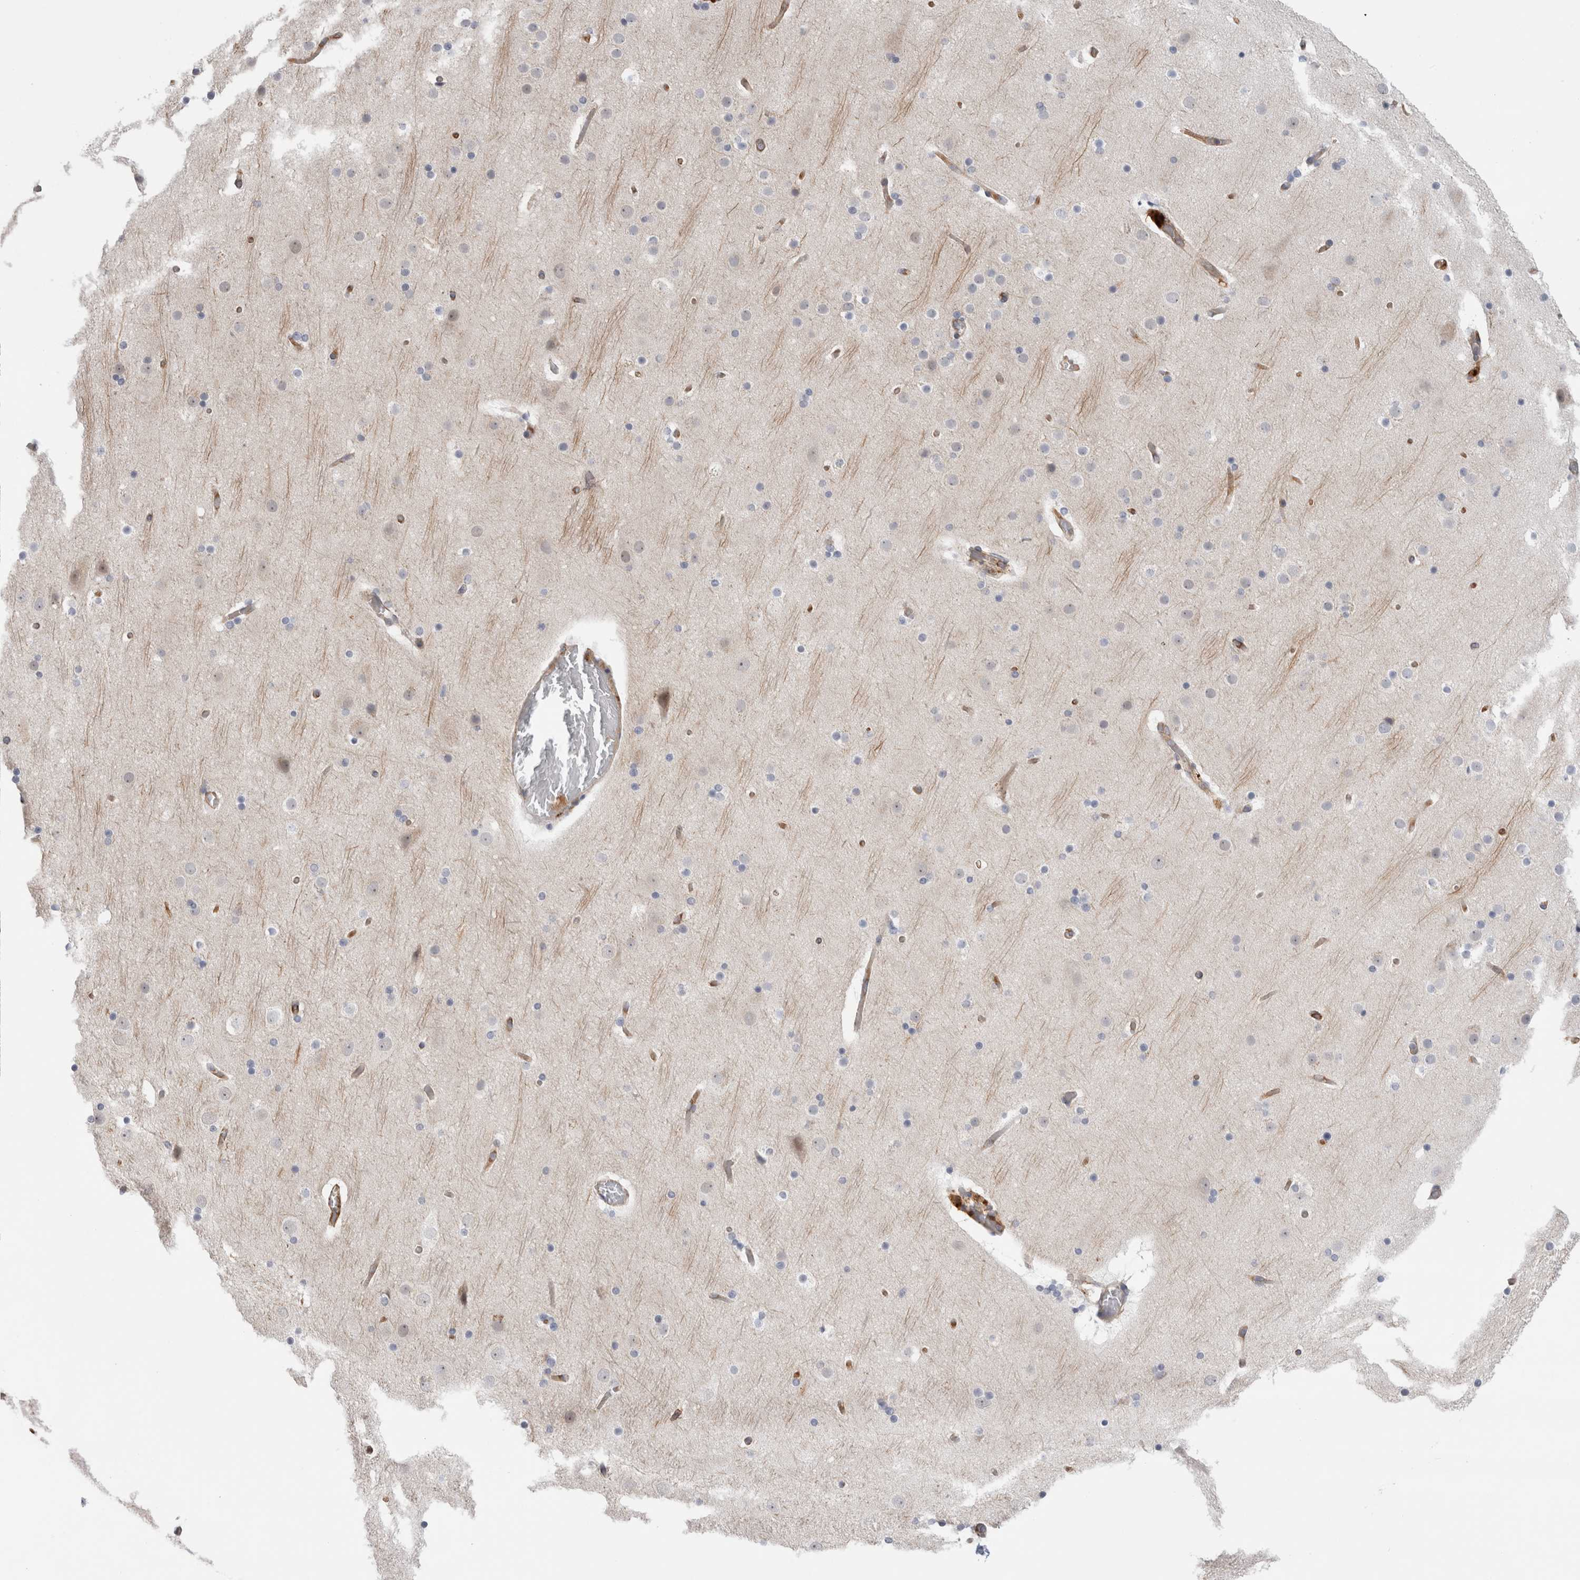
{"staining": {"intensity": "weak", "quantity": ">75%", "location": "cytoplasmic/membranous"}, "tissue": "cerebral cortex", "cell_type": "Endothelial cells", "image_type": "normal", "snomed": [{"axis": "morphology", "description": "Normal tissue, NOS"}, {"axis": "topography", "description": "Cerebral cortex"}], "caption": "Cerebral cortex stained with DAB immunohistochemistry shows low levels of weak cytoplasmic/membranous staining in approximately >75% of endothelial cells. Immunohistochemistry stains the protein in brown and the nuclei are stained blue.", "gene": "ANKMY1", "patient": {"sex": "male", "age": 57}}